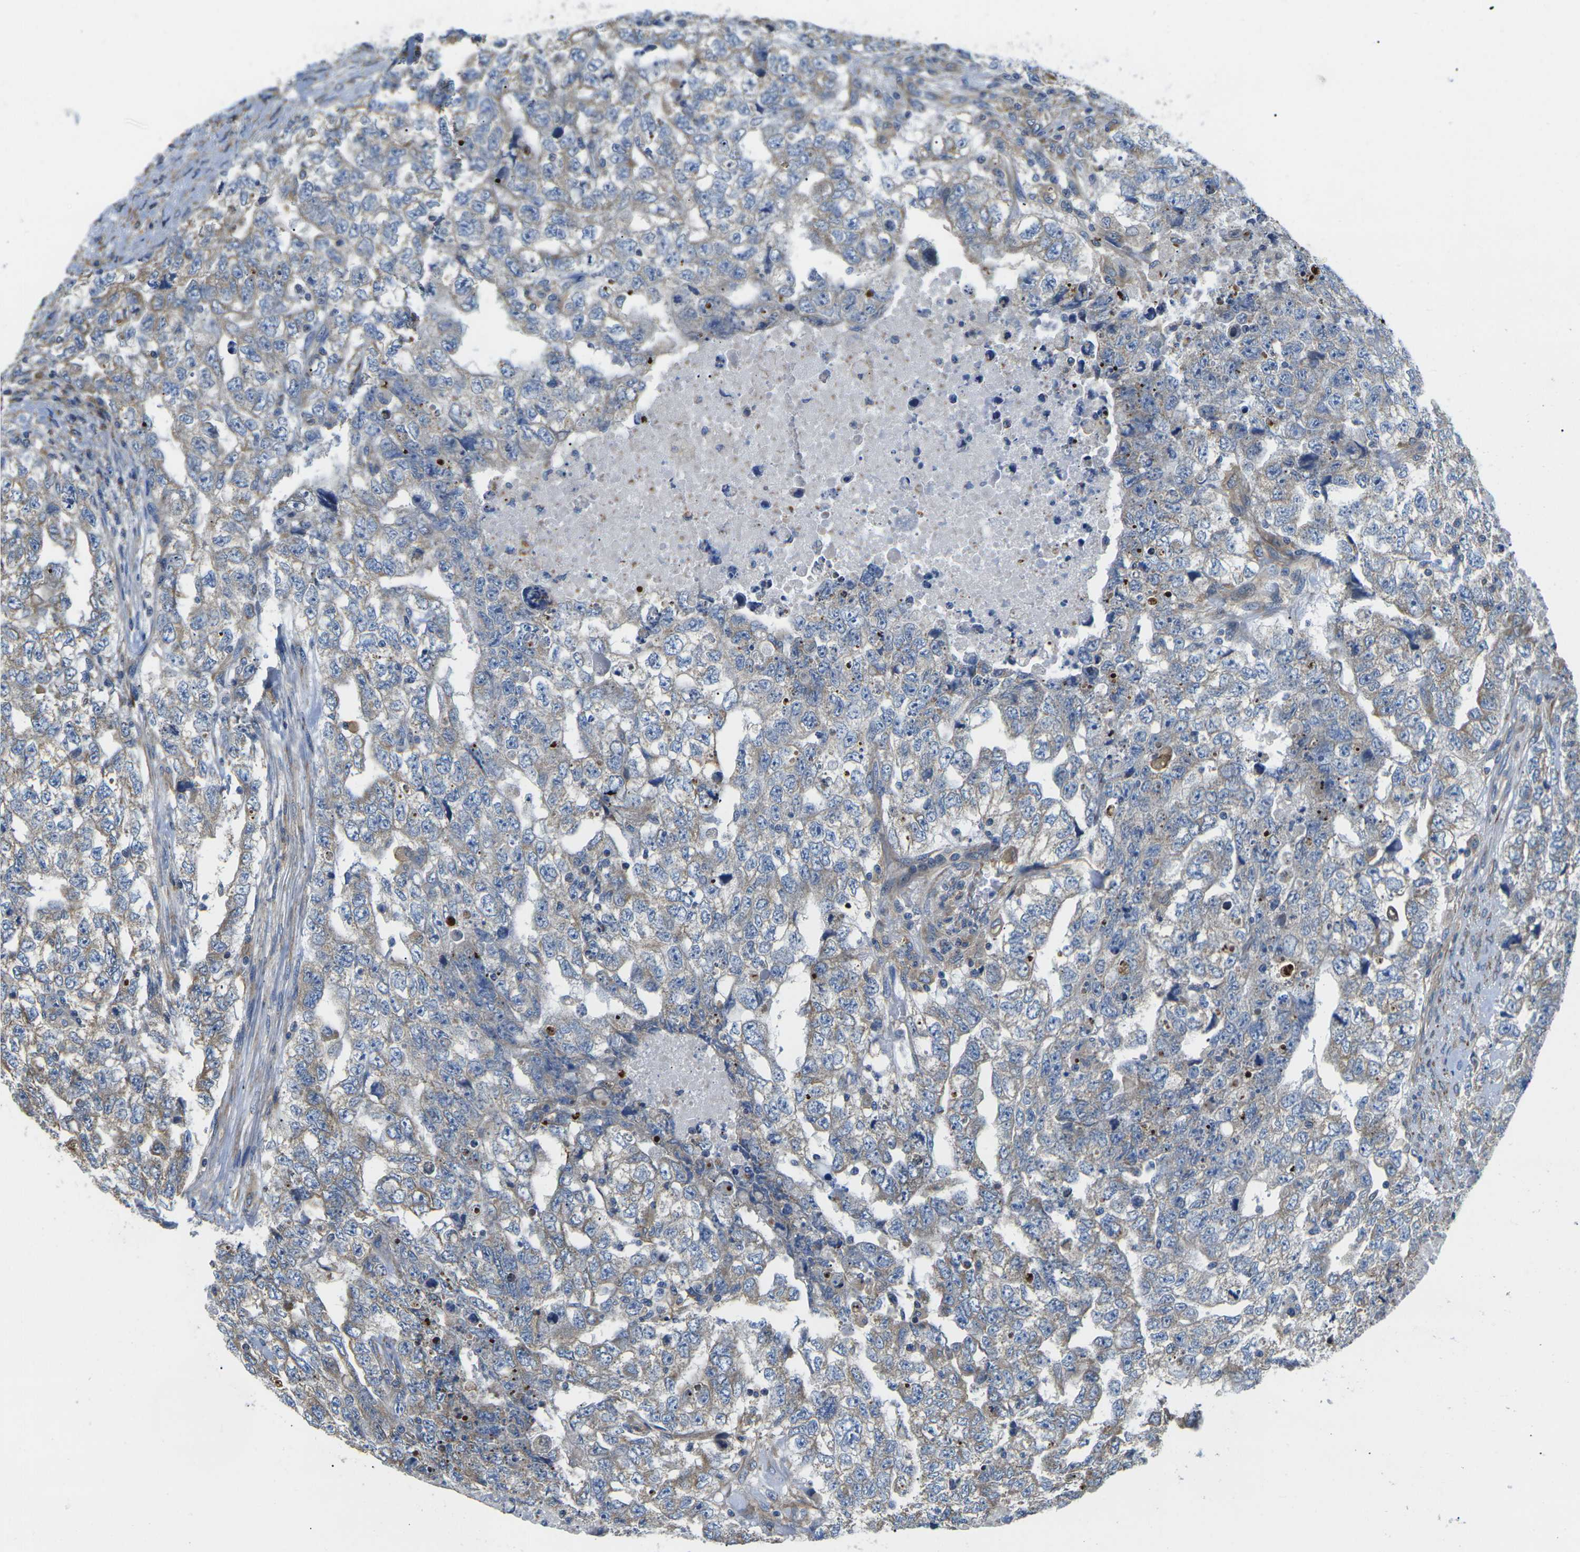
{"staining": {"intensity": "weak", "quantity": "25%-75%", "location": "cytoplasmic/membranous"}, "tissue": "testis cancer", "cell_type": "Tumor cells", "image_type": "cancer", "snomed": [{"axis": "morphology", "description": "Carcinoma, Embryonal, NOS"}, {"axis": "topography", "description": "Testis"}], "caption": "Testis cancer stained with DAB (3,3'-diaminobenzidine) IHC reveals low levels of weak cytoplasmic/membranous expression in approximately 25%-75% of tumor cells. Using DAB (3,3'-diaminobenzidine) (brown) and hematoxylin (blue) stains, captured at high magnification using brightfield microscopy.", "gene": "TMEFF2", "patient": {"sex": "male", "age": 36}}